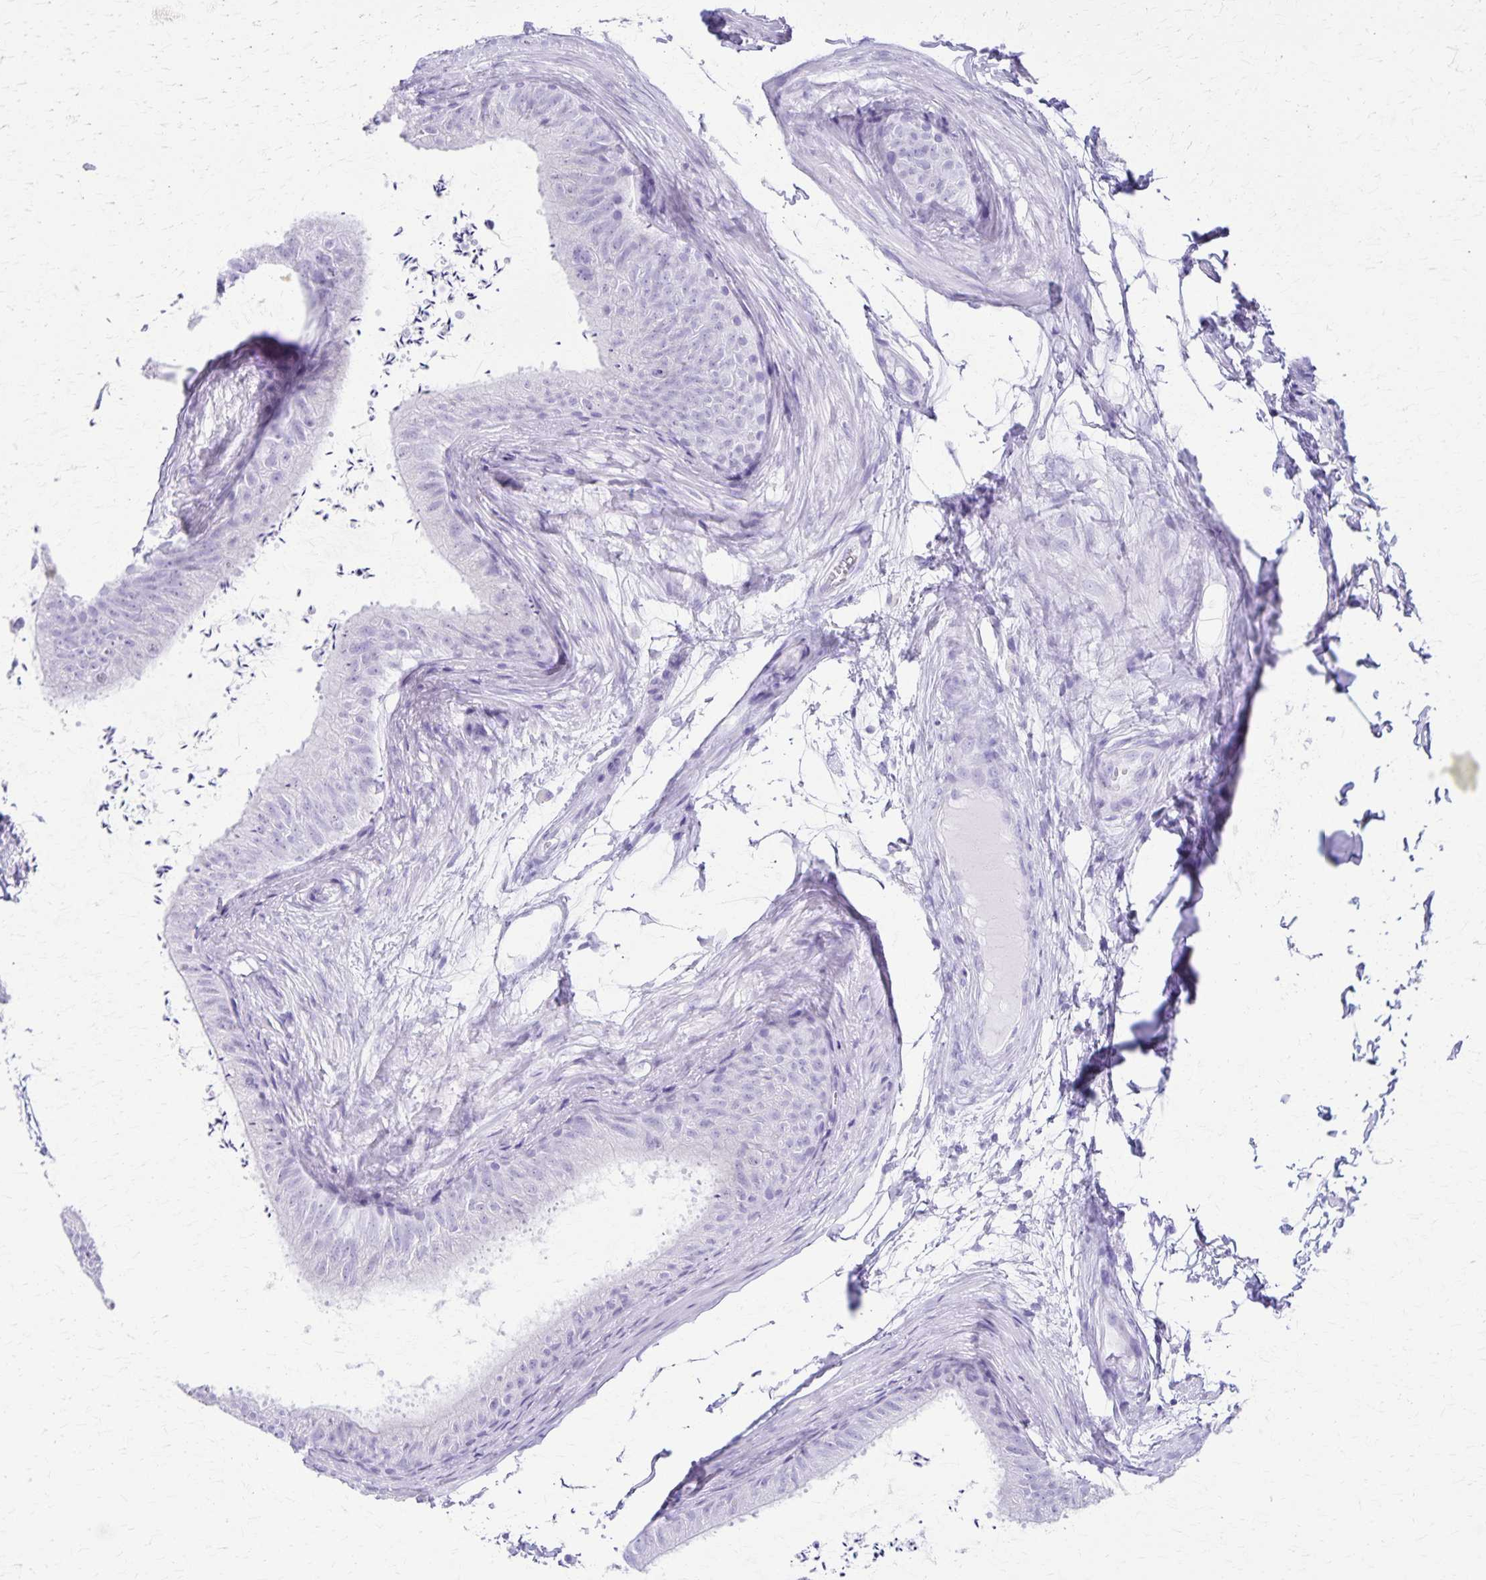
{"staining": {"intensity": "negative", "quantity": "none", "location": "none"}, "tissue": "epididymis", "cell_type": "Glandular cells", "image_type": "normal", "snomed": [{"axis": "morphology", "description": "Normal tissue, NOS"}, {"axis": "topography", "description": "Epididymis, spermatic cord, NOS"}, {"axis": "topography", "description": "Epididymis"}, {"axis": "topography", "description": "Peripheral nerve tissue"}], "caption": "The photomicrograph demonstrates no significant positivity in glandular cells of epididymis.", "gene": "DEFA5", "patient": {"sex": "male", "age": 29}}